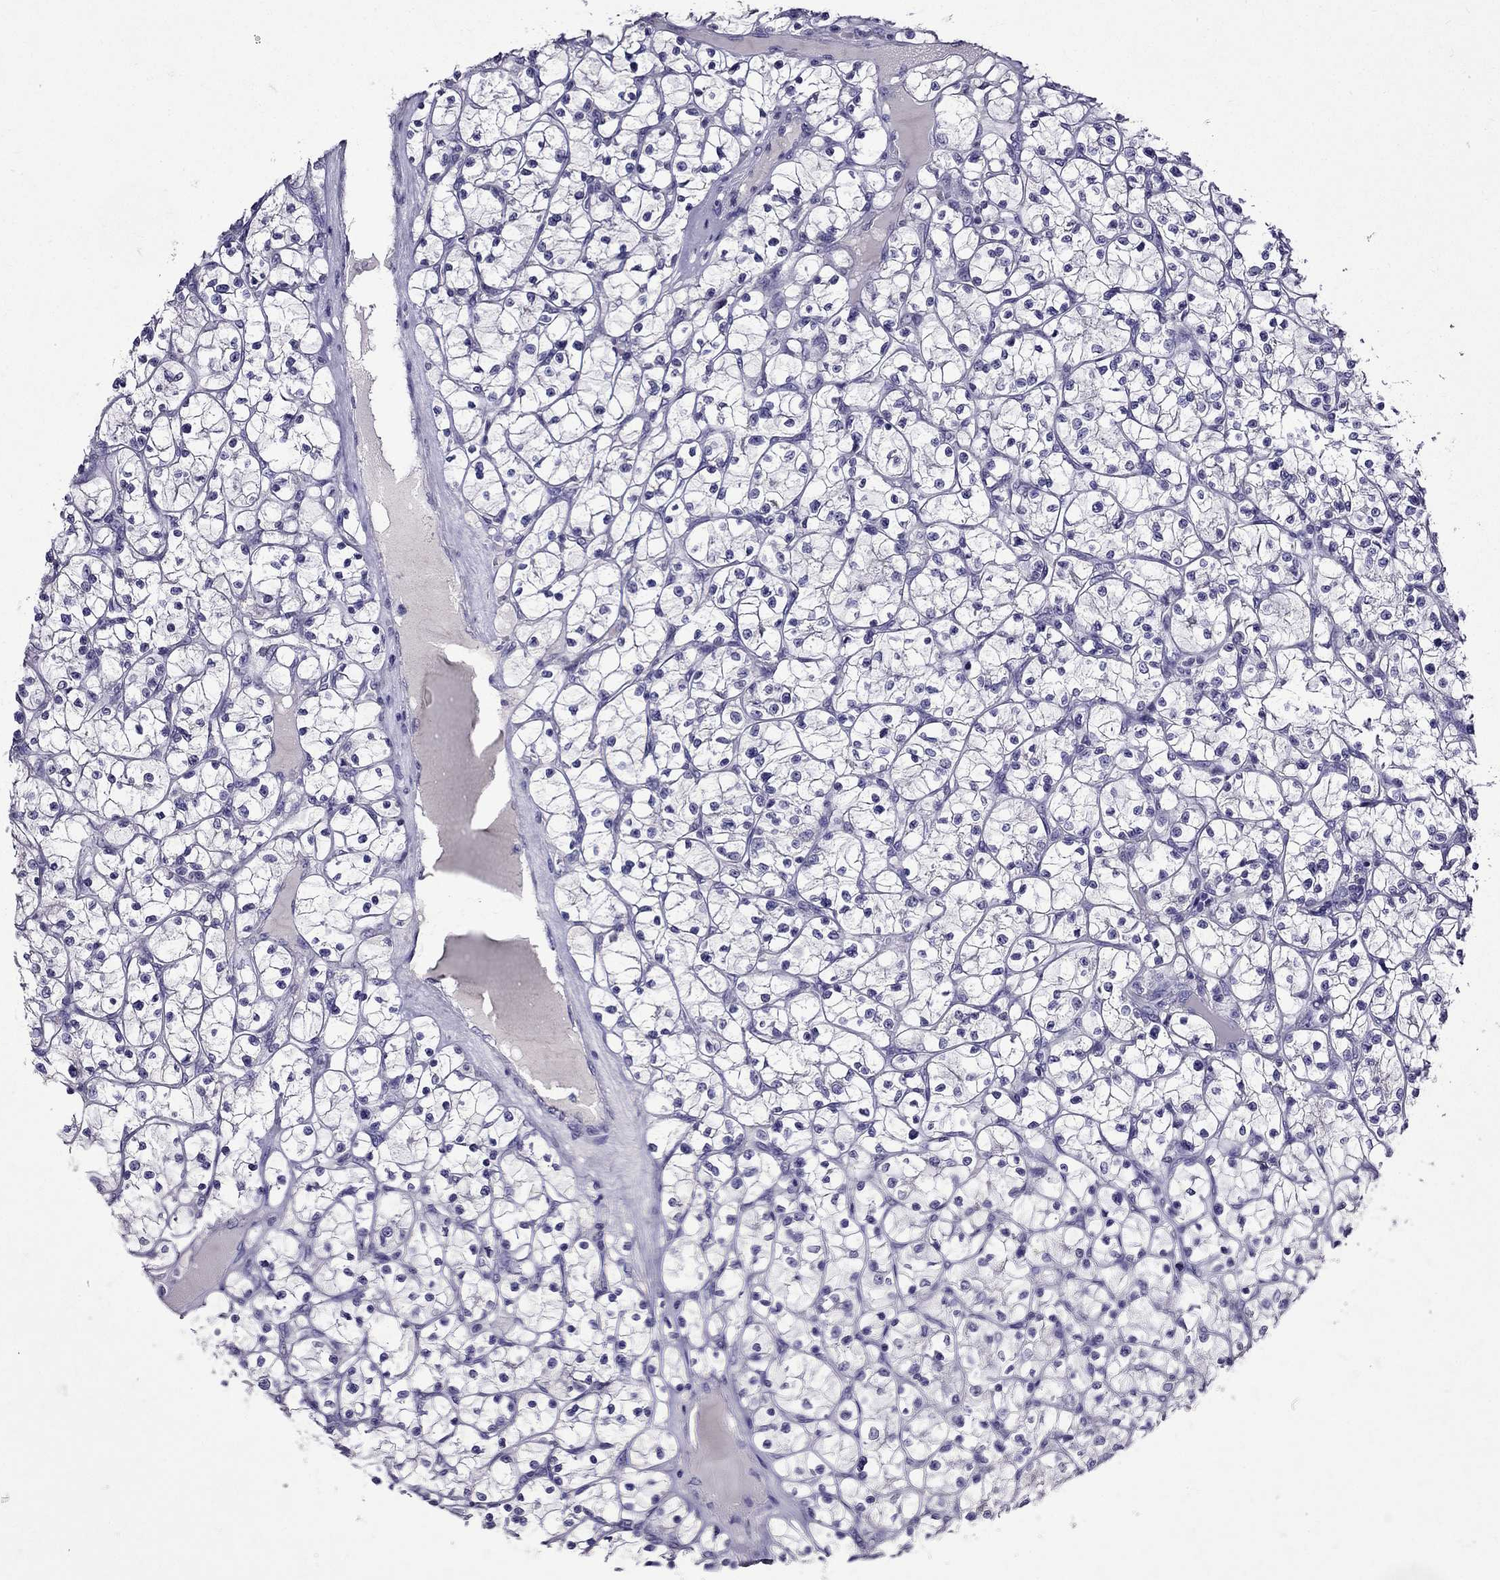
{"staining": {"intensity": "negative", "quantity": "none", "location": "none"}, "tissue": "renal cancer", "cell_type": "Tumor cells", "image_type": "cancer", "snomed": [{"axis": "morphology", "description": "Adenocarcinoma, NOS"}, {"axis": "topography", "description": "Kidney"}], "caption": "DAB (3,3'-diaminobenzidine) immunohistochemical staining of human renal cancer (adenocarcinoma) demonstrates no significant expression in tumor cells. Brightfield microscopy of IHC stained with DAB (brown) and hematoxylin (blue), captured at high magnification.", "gene": "DNAH17", "patient": {"sex": "female", "age": 64}}